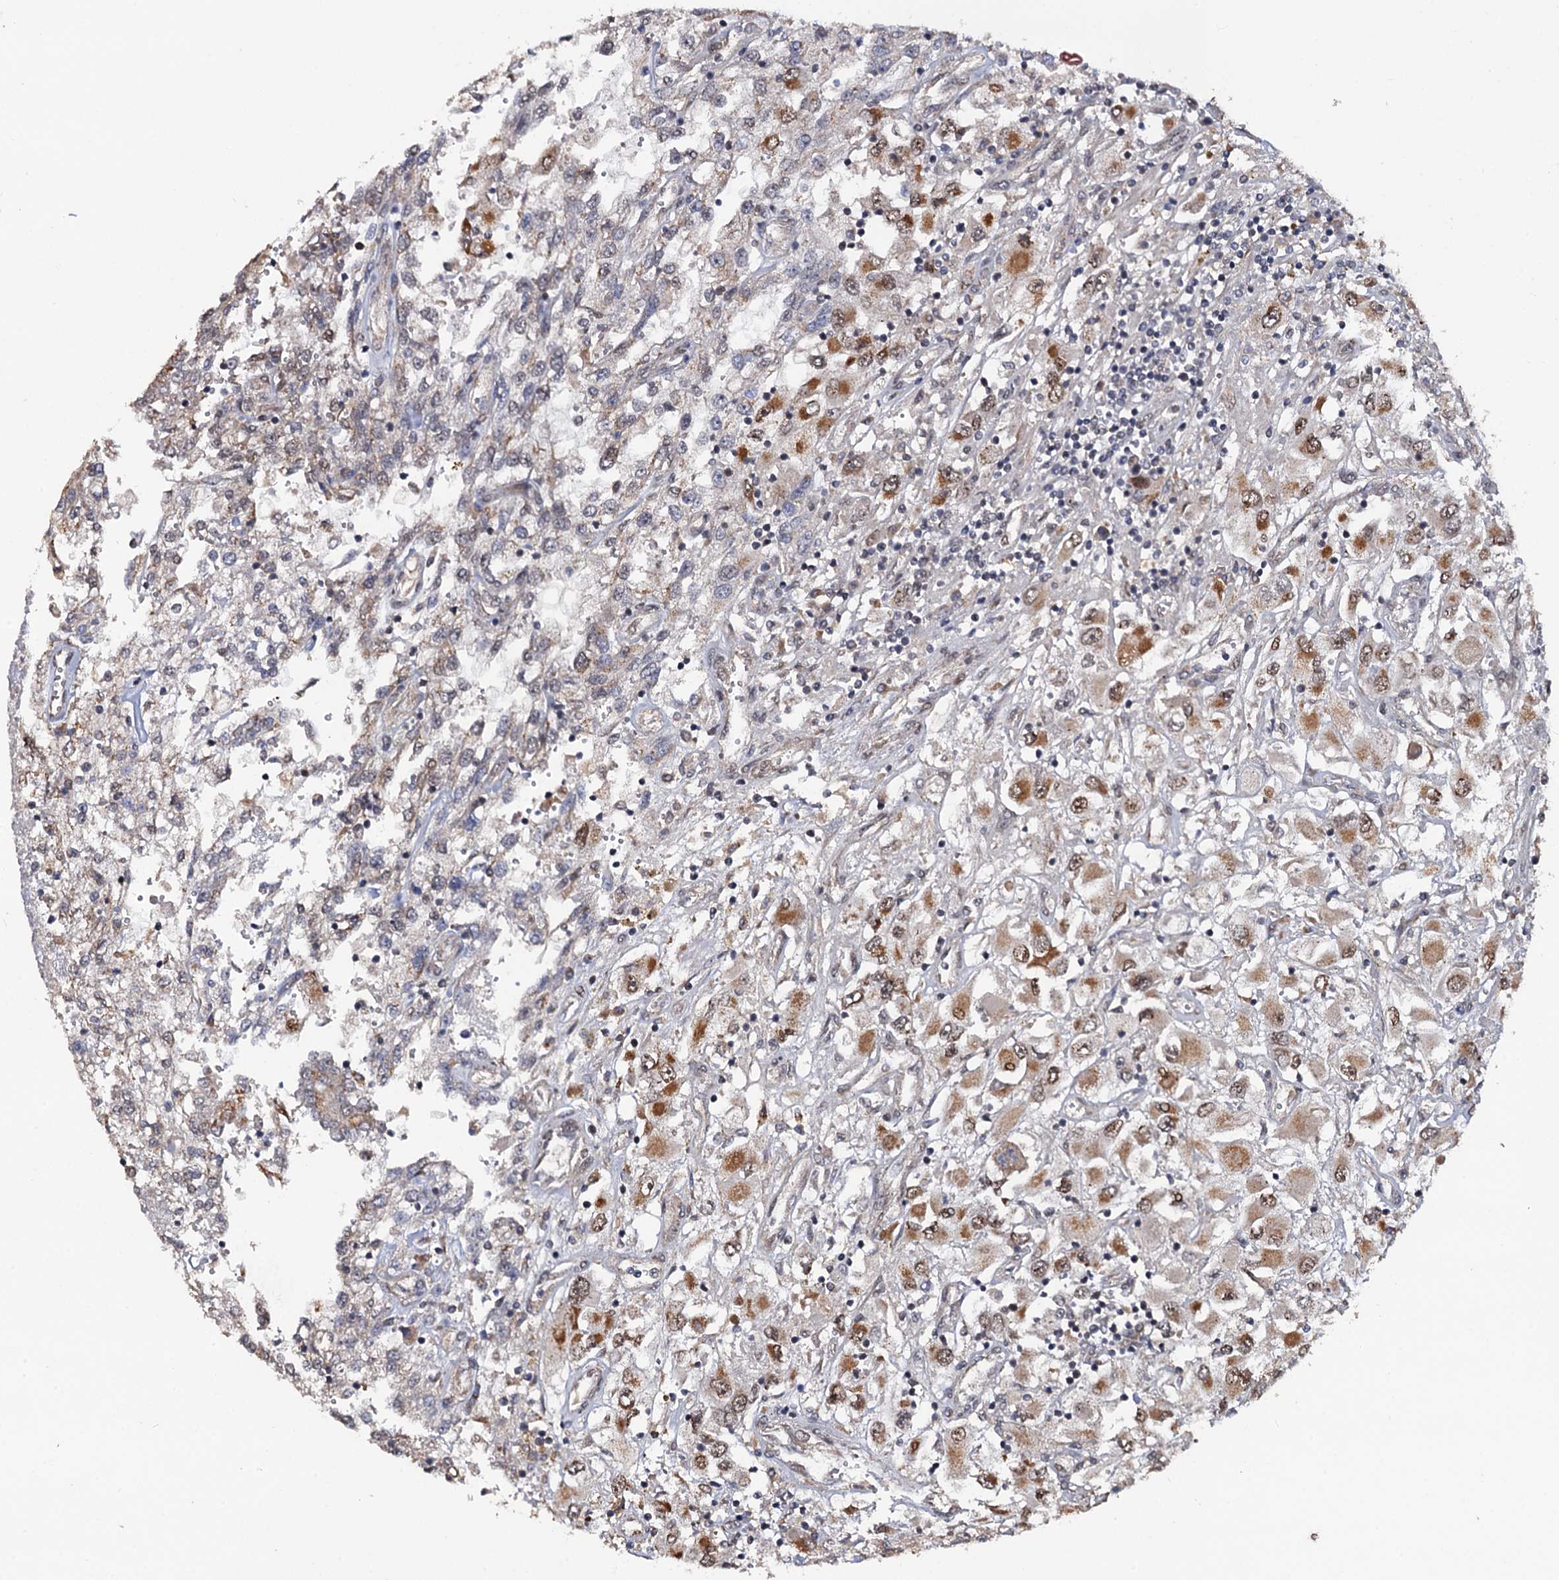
{"staining": {"intensity": "moderate", "quantity": "25%-75%", "location": "cytoplasmic/membranous,nuclear"}, "tissue": "renal cancer", "cell_type": "Tumor cells", "image_type": "cancer", "snomed": [{"axis": "morphology", "description": "Adenocarcinoma, NOS"}, {"axis": "topography", "description": "Kidney"}], "caption": "About 25%-75% of tumor cells in human renal cancer (adenocarcinoma) reveal moderate cytoplasmic/membranous and nuclear protein positivity as visualized by brown immunohistochemical staining.", "gene": "LRRC63", "patient": {"sex": "female", "age": 52}}